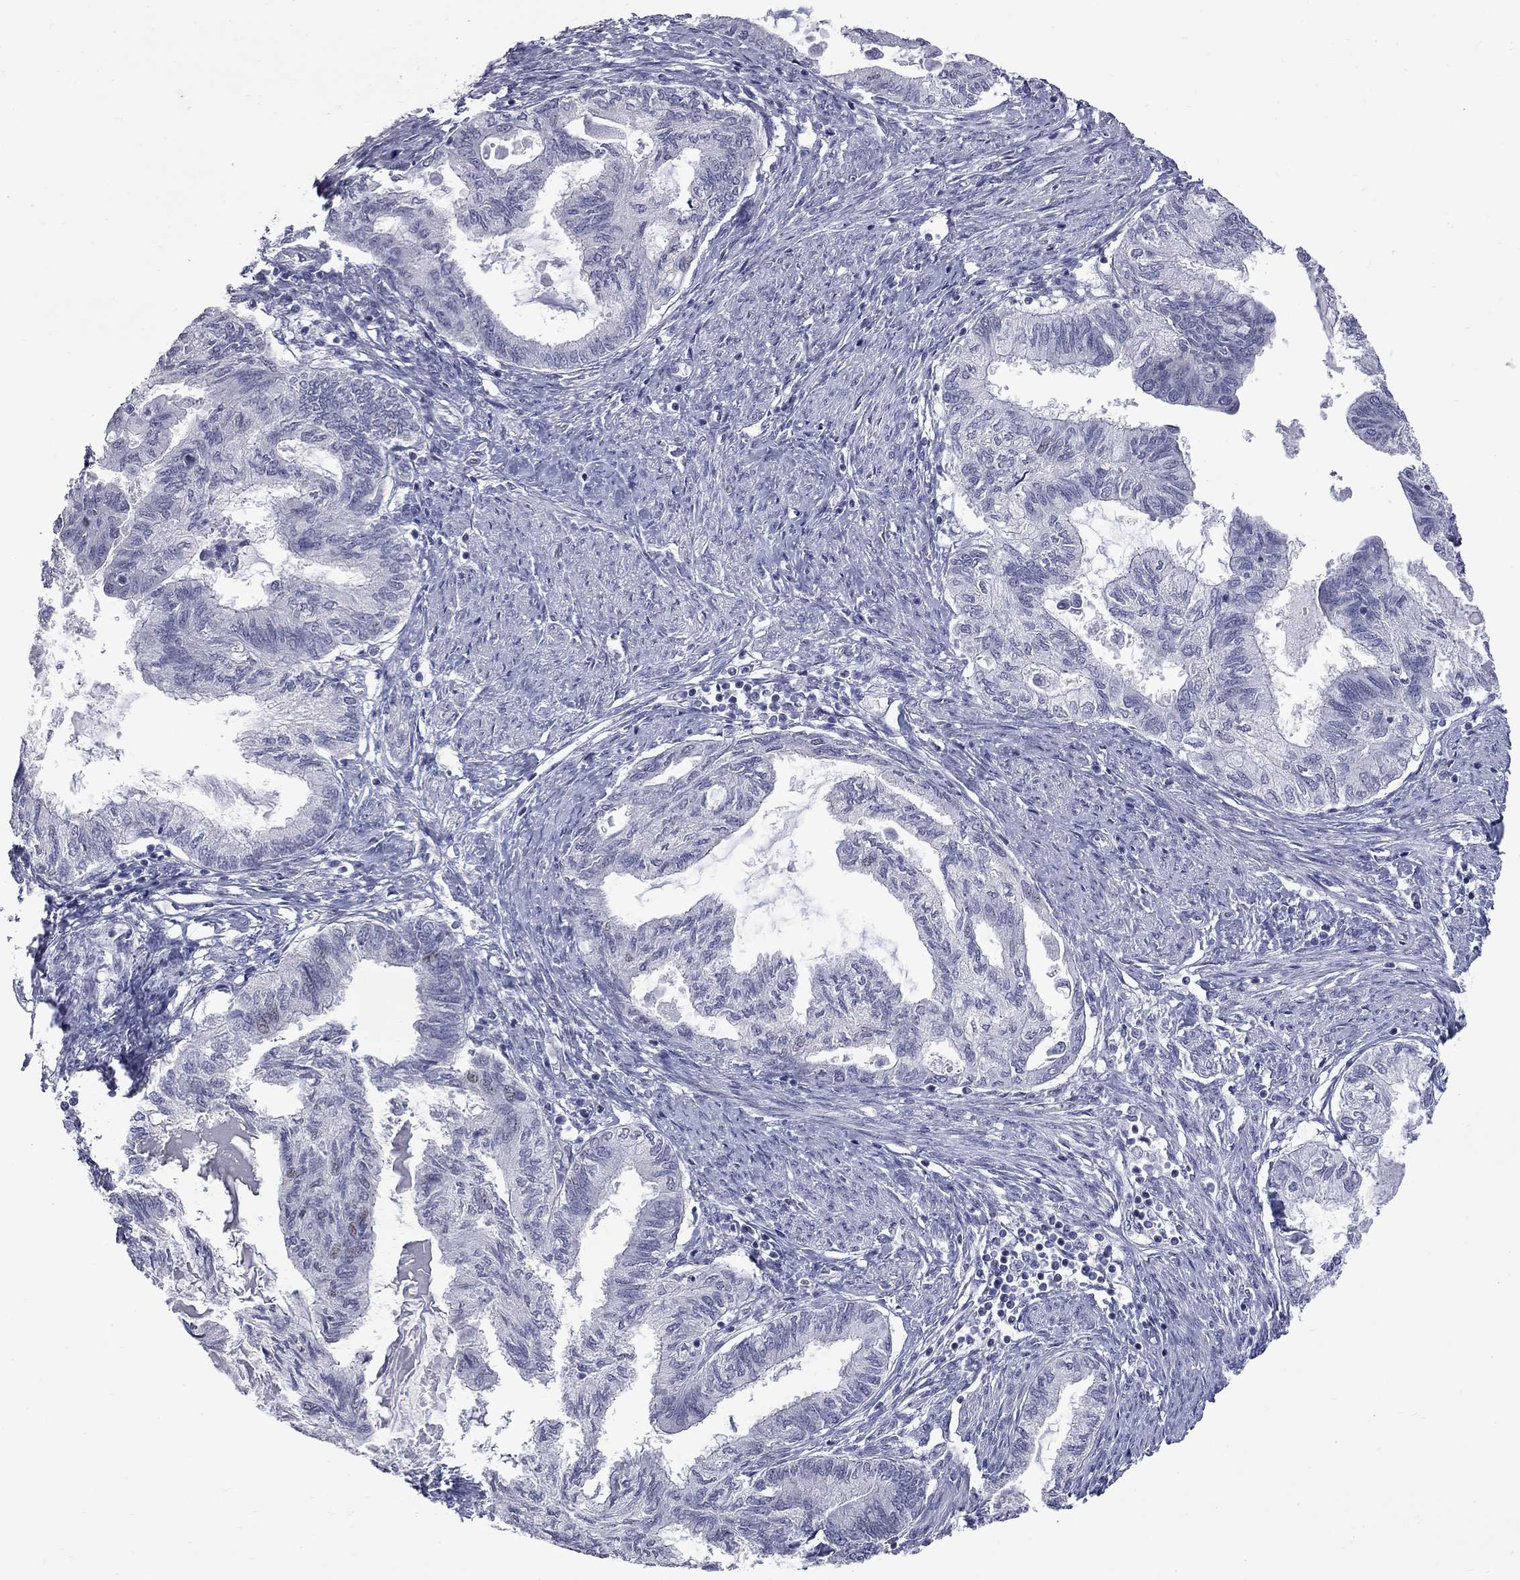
{"staining": {"intensity": "negative", "quantity": "none", "location": "none"}, "tissue": "endometrial cancer", "cell_type": "Tumor cells", "image_type": "cancer", "snomed": [{"axis": "morphology", "description": "Adenocarcinoma, NOS"}, {"axis": "topography", "description": "Endometrium"}], "caption": "An immunohistochemistry (IHC) histopathology image of endometrial cancer (adenocarcinoma) is shown. There is no staining in tumor cells of endometrial cancer (adenocarcinoma).", "gene": "ZNF154", "patient": {"sex": "female", "age": 86}}